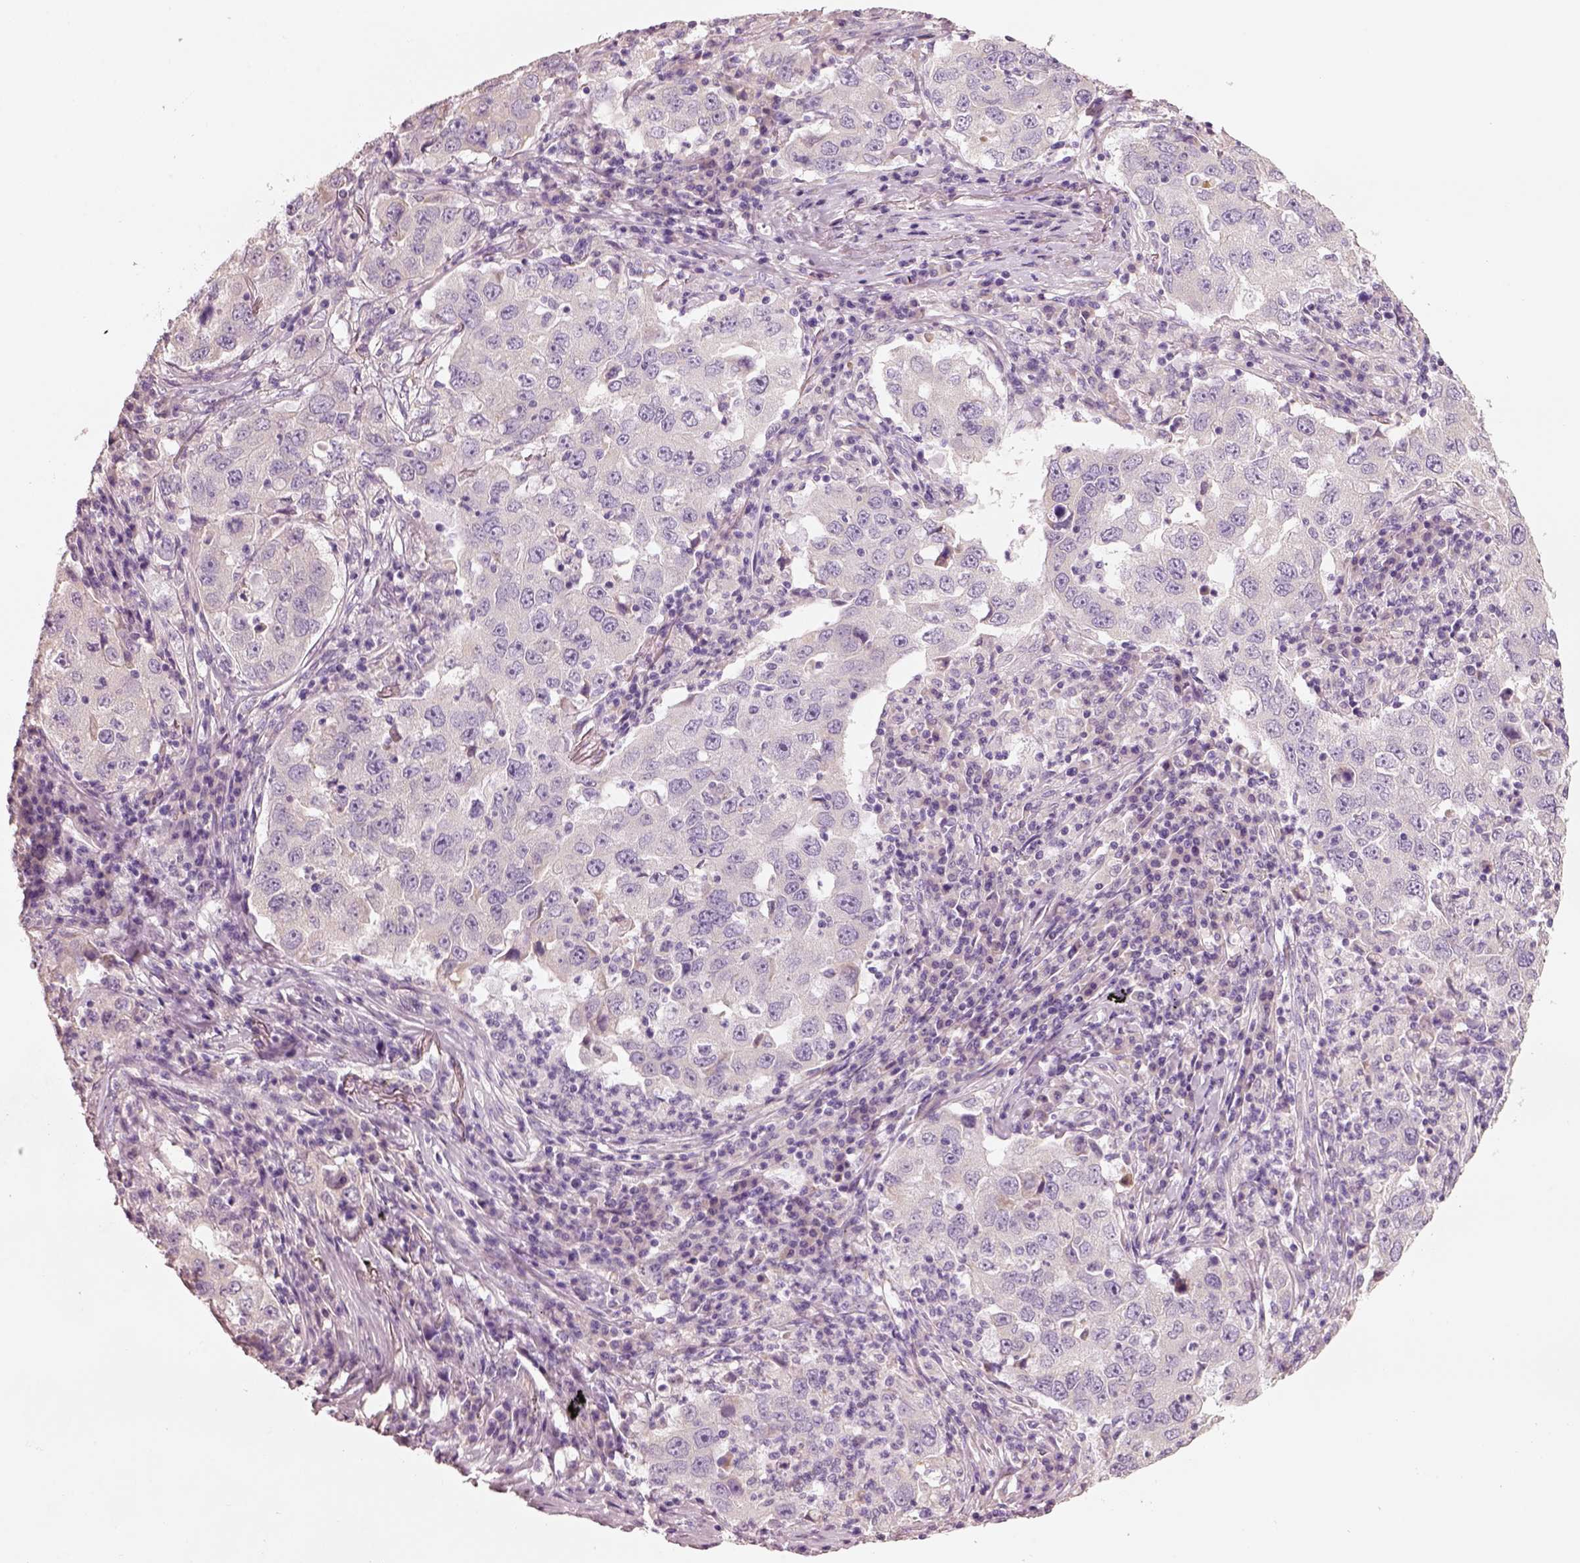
{"staining": {"intensity": "negative", "quantity": "none", "location": "none"}, "tissue": "lung cancer", "cell_type": "Tumor cells", "image_type": "cancer", "snomed": [{"axis": "morphology", "description": "Adenocarcinoma, NOS"}, {"axis": "topography", "description": "Lung"}], "caption": "Tumor cells are negative for protein expression in human lung adenocarcinoma. (DAB (3,3'-diaminobenzidine) immunohistochemistry, high magnification).", "gene": "PNOC", "patient": {"sex": "male", "age": 73}}